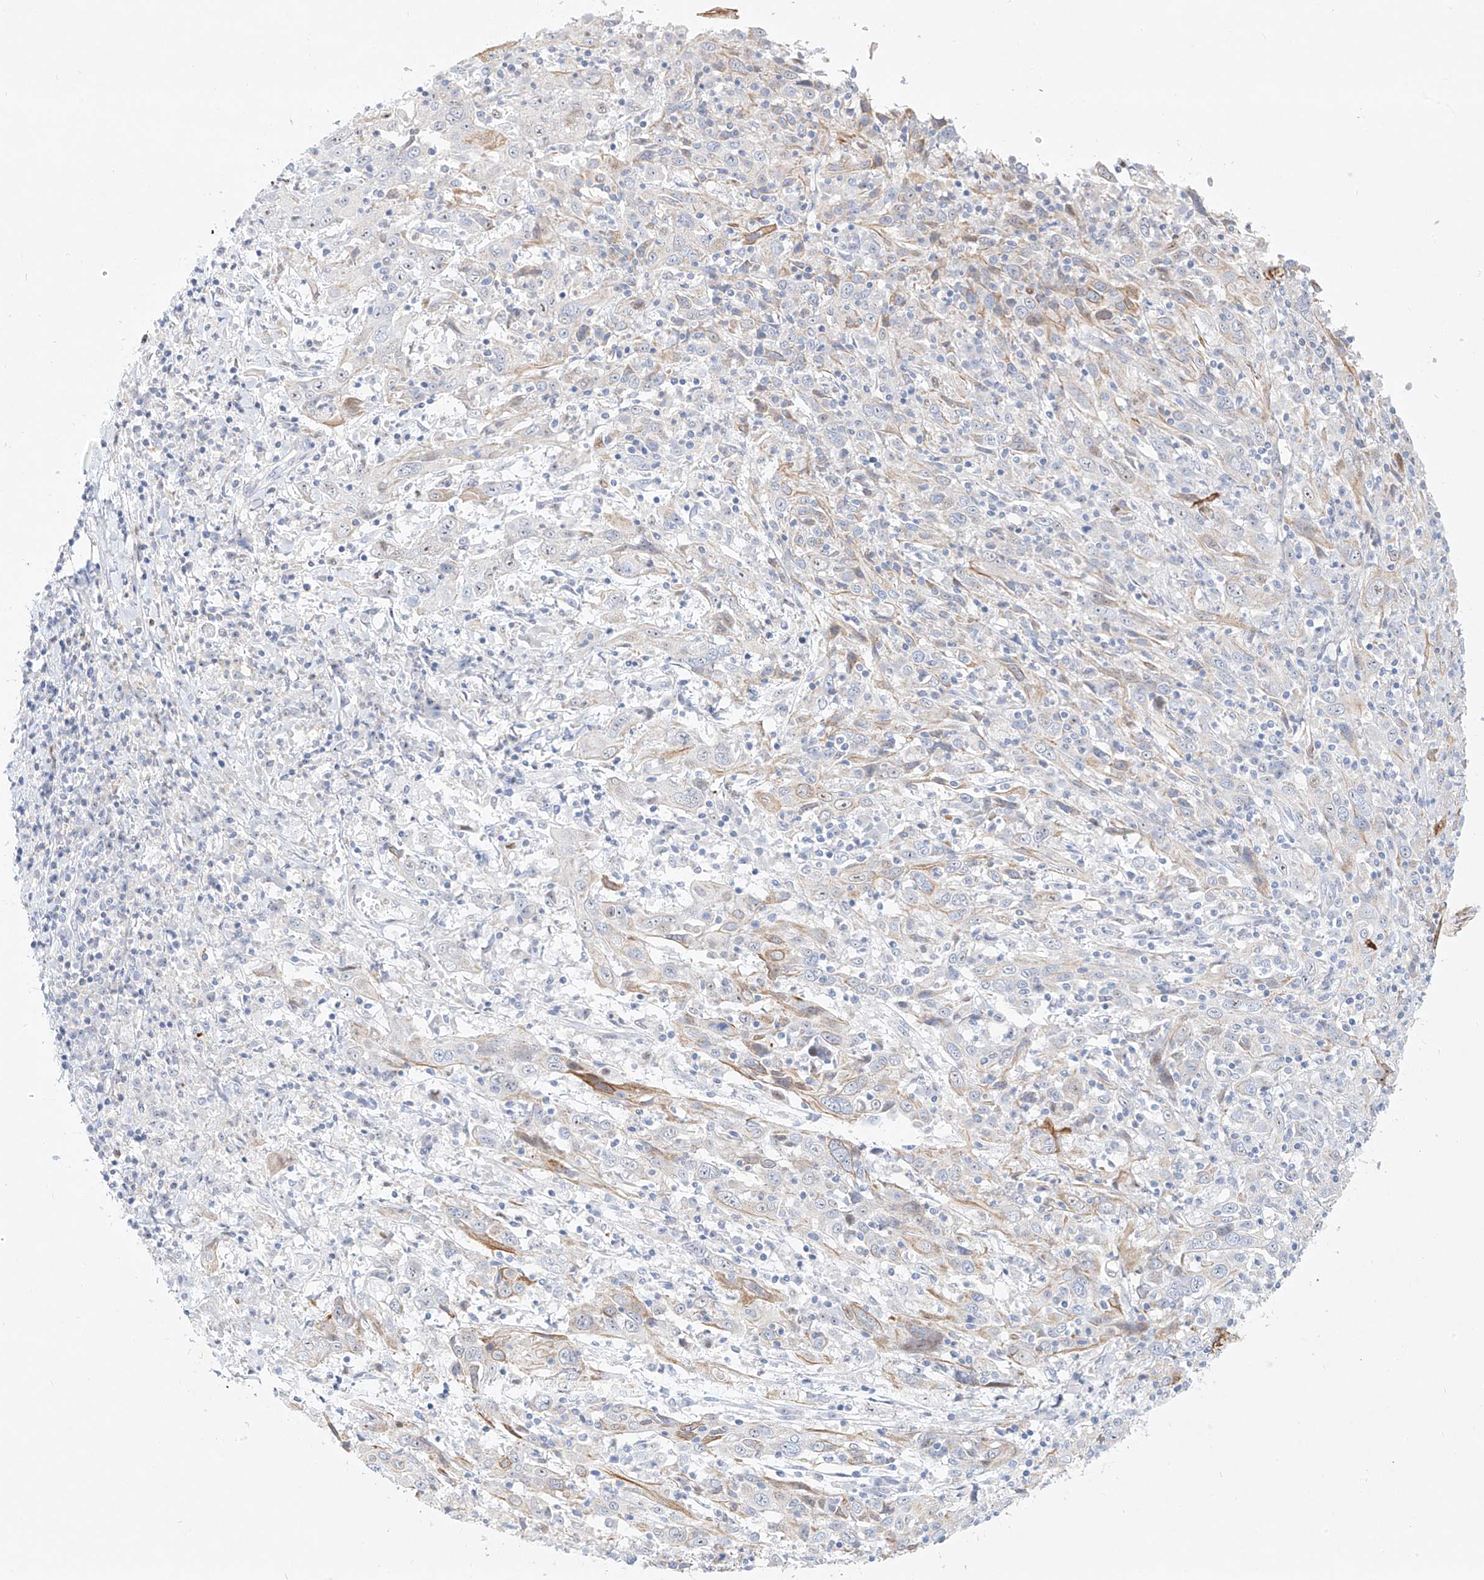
{"staining": {"intensity": "moderate", "quantity": "<25%", "location": "cytoplasmic/membranous"}, "tissue": "cervical cancer", "cell_type": "Tumor cells", "image_type": "cancer", "snomed": [{"axis": "morphology", "description": "Squamous cell carcinoma, NOS"}, {"axis": "topography", "description": "Cervix"}], "caption": "Cervical cancer (squamous cell carcinoma) was stained to show a protein in brown. There is low levels of moderate cytoplasmic/membranous staining in approximately <25% of tumor cells. Immunohistochemistry stains the protein of interest in brown and the nuclei are stained blue.", "gene": "SNU13", "patient": {"sex": "female", "age": 46}}